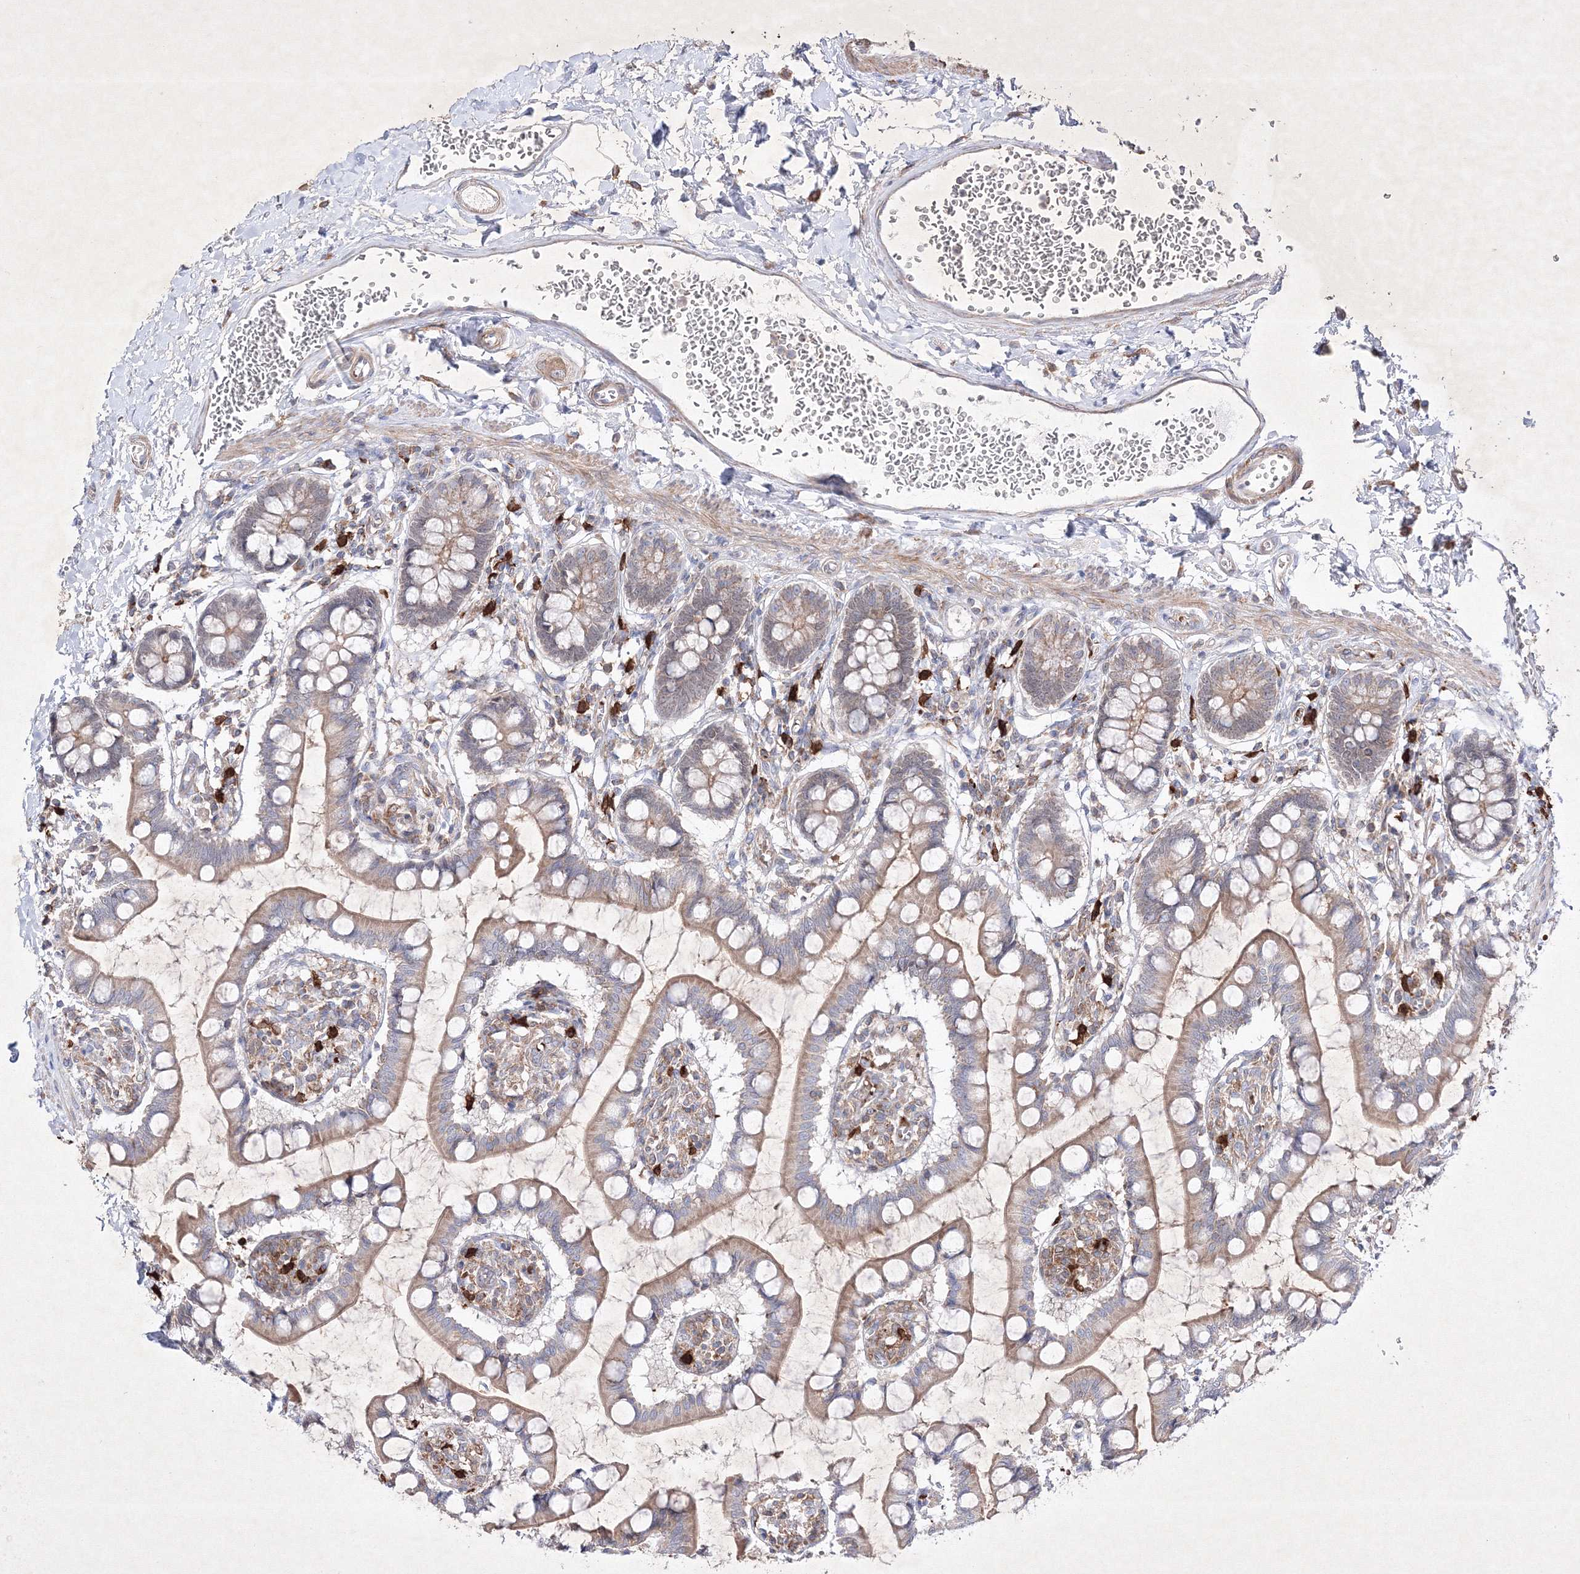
{"staining": {"intensity": "moderate", "quantity": "25%-75%", "location": "cytoplasmic/membranous"}, "tissue": "small intestine", "cell_type": "Glandular cells", "image_type": "normal", "snomed": [{"axis": "morphology", "description": "Normal tissue, NOS"}, {"axis": "topography", "description": "Small intestine"}], "caption": "This is a histology image of IHC staining of benign small intestine, which shows moderate expression in the cytoplasmic/membranous of glandular cells.", "gene": "OPA1", "patient": {"sex": "male", "age": 52}}